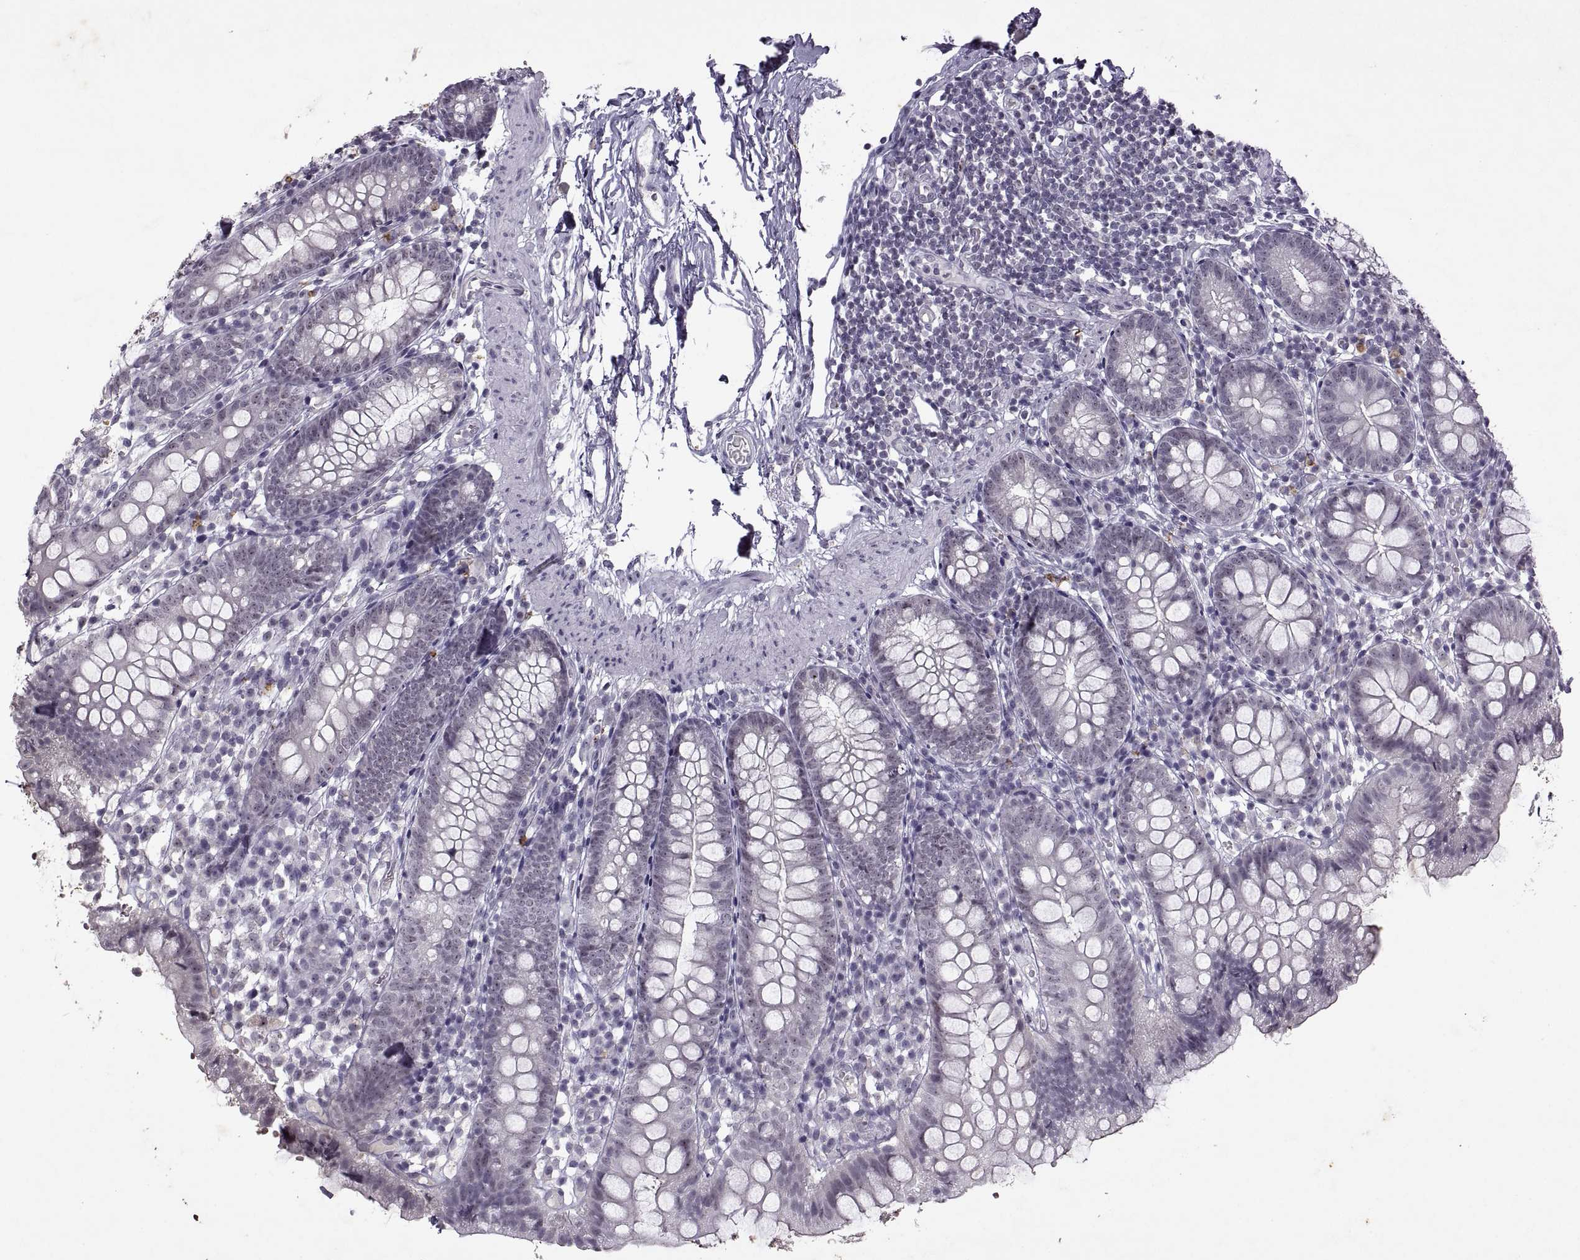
{"staining": {"intensity": "weak", "quantity": "<25%", "location": "nuclear"}, "tissue": "small intestine", "cell_type": "Glandular cells", "image_type": "normal", "snomed": [{"axis": "morphology", "description": "Normal tissue, NOS"}, {"axis": "topography", "description": "Small intestine"}], "caption": "Protein analysis of normal small intestine shows no significant expression in glandular cells.", "gene": "SINHCAF", "patient": {"sex": "female", "age": 90}}